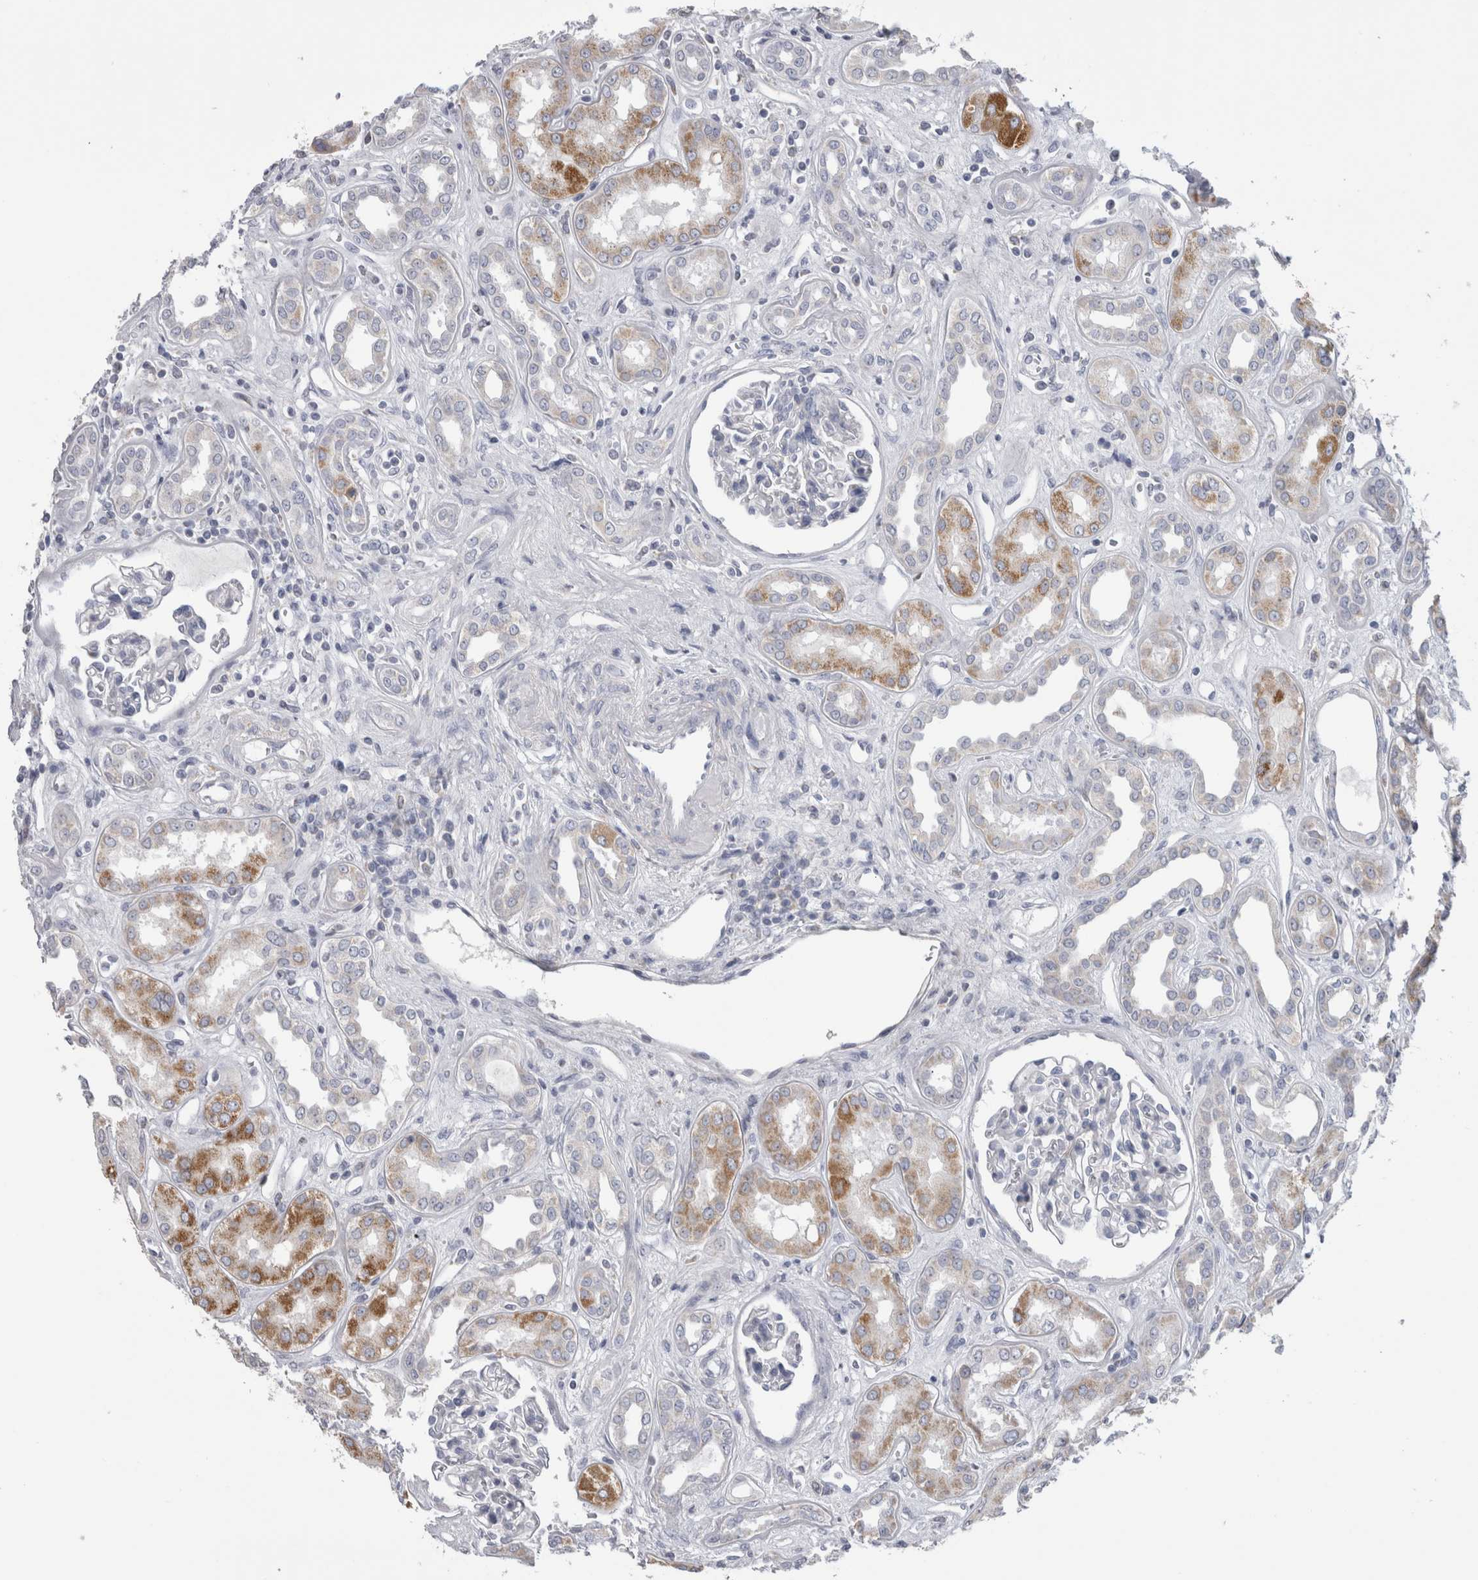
{"staining": {"intensity": "negative", "quantity": "none", "location": "none"}, "tissue": "kidney", "cell_type": "Cells in glomeruli", "image_type": "normal", "snomed": [{"axis": "morphology", "description": "Normal tissue, NOS"}, {"axis": "topography", "description": "Kidney"}], "caption": "Immunohistochemical staining of normal kidney exhibits no significant expression in cells in glomeruli. Brightfield microscopy of IHC stained with DAB (3,3'-diaminobenzidine) (brown) and hematoxylin (blue), captured at high magnification.", "gene": "DHRS4", "patient": {"sex": "male", "age": 59}}